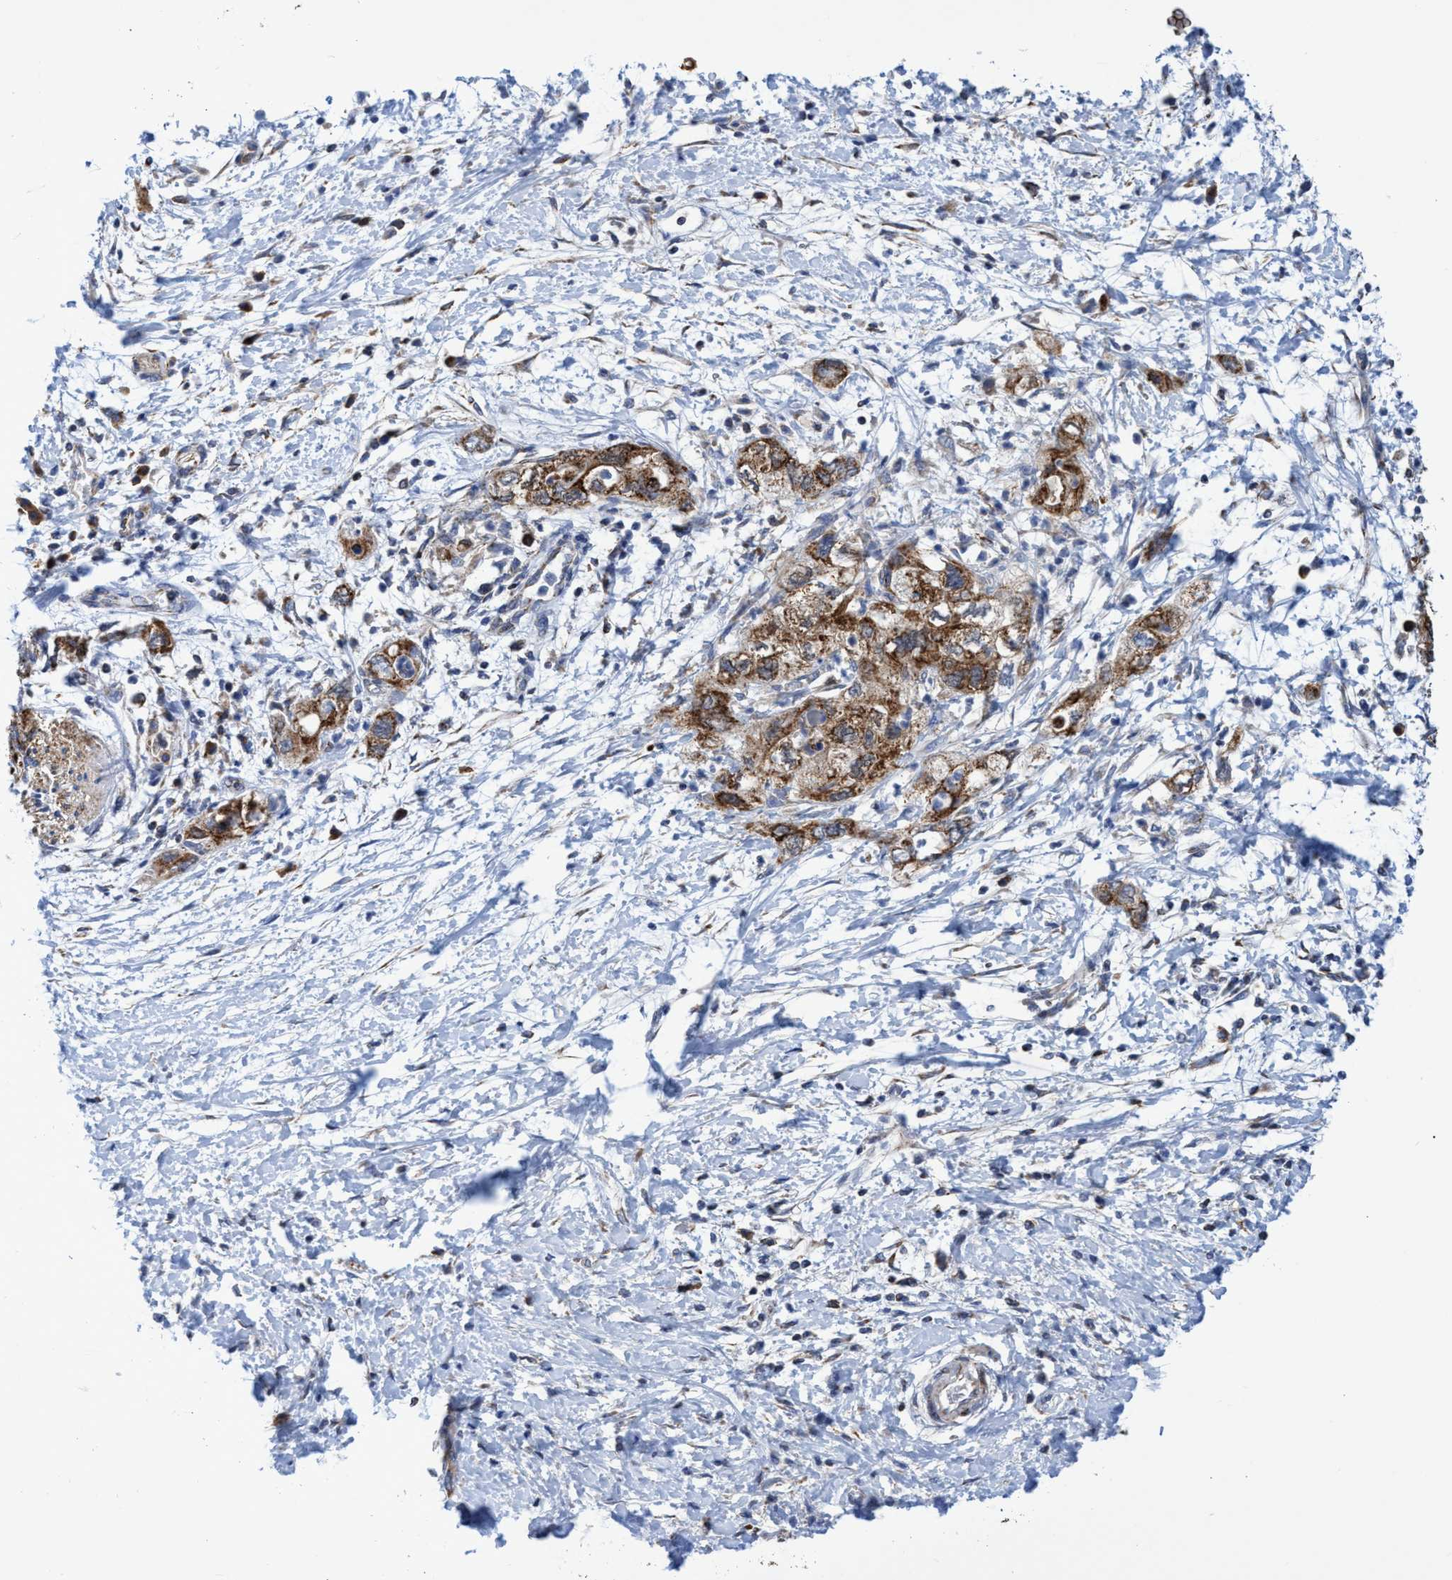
{"staining": {"intensity": "strong", "quantity": ">75%", "location": "cytoplasmic/membranous"}, "tissue": "pancreatic cancer", "cell_type": "Tumor cells", "image_type": "cancer", "snomed": [{"axis": "morphology", "description": "Adenocarcinoma, NOS"}, {"axis": "topography", "description": "Pancreas"}], "caption": "Pancreatic cancer tissue displays strong cytoplasmic/membranous staining in about >75% of tumor cells The staining was performed using DAB to visualize the protein expression in brown, while the nuclei were stained in blue with hematoxylin (Magnification: 20x).", "gene": "CRYZ", "patient": {"sex": "female", "age": 73}}